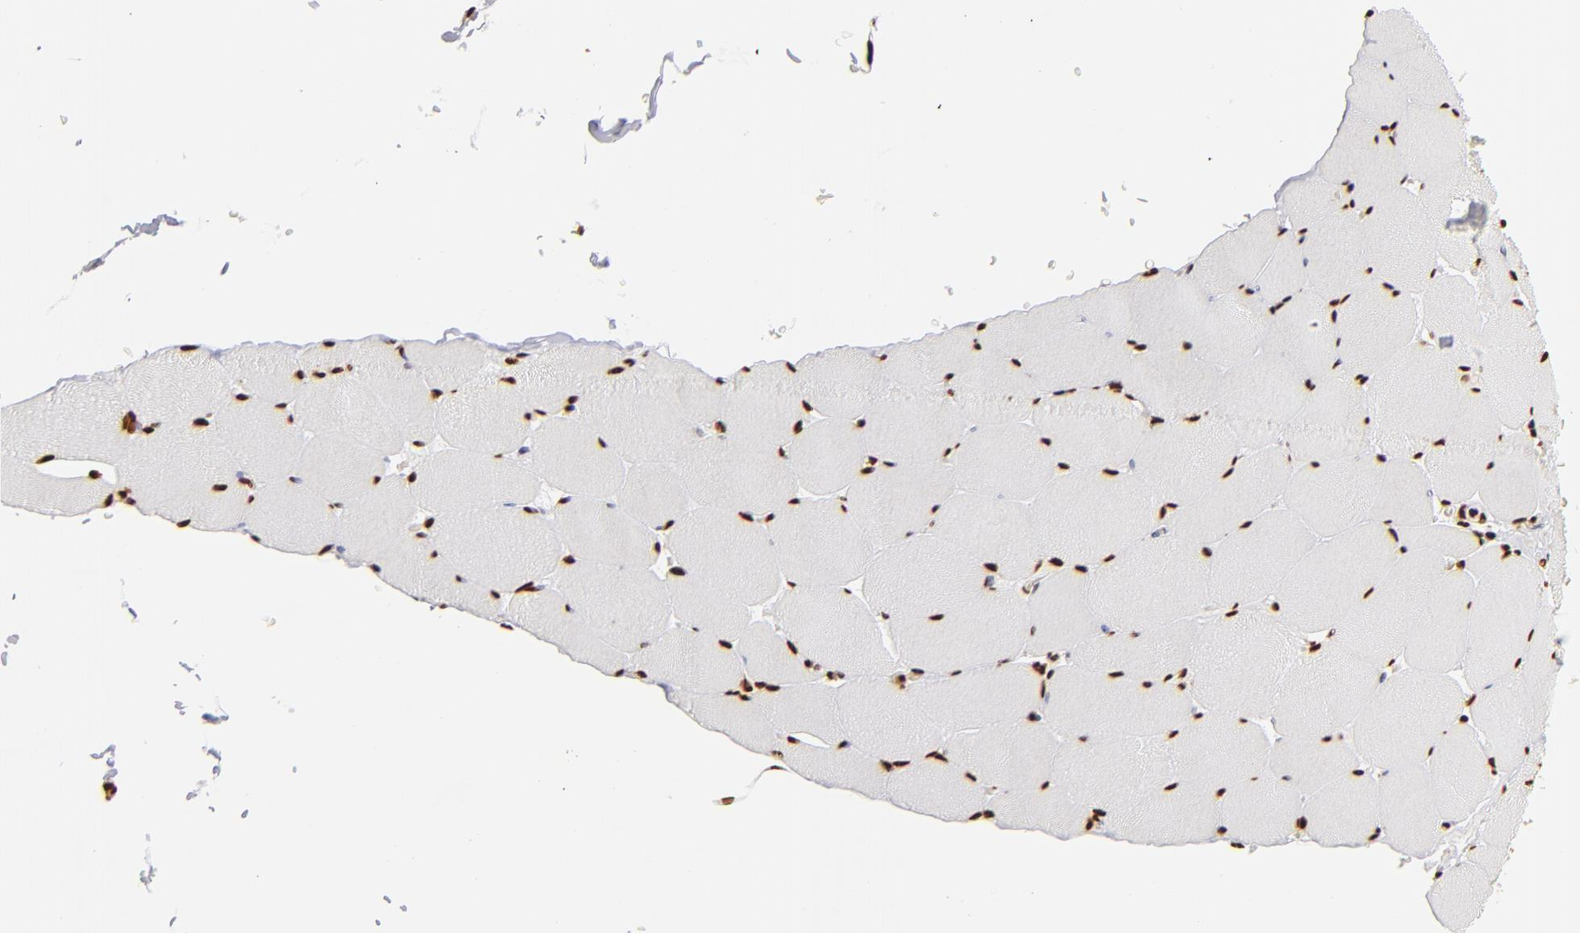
{"staining": {"intensity": "strong", "quantity": ">75%", "location": "nuclear"}, "tissue": "skeletal muscle", "cell_type": "Myocytes", "image_type": "normal", "snomed": [{"axis": "morphology", "description": "Normal tissue, NOS"}, {"axis": "topography", "description": "Skeletal muscle"}], "caption": "Strong nuclear expression for a protein is identified in approximately >75% of myocytes of unremarkable skeletal muscle using IHC.", "gene": "ILF3", "patient": {"sex": "male", "age": 62}}